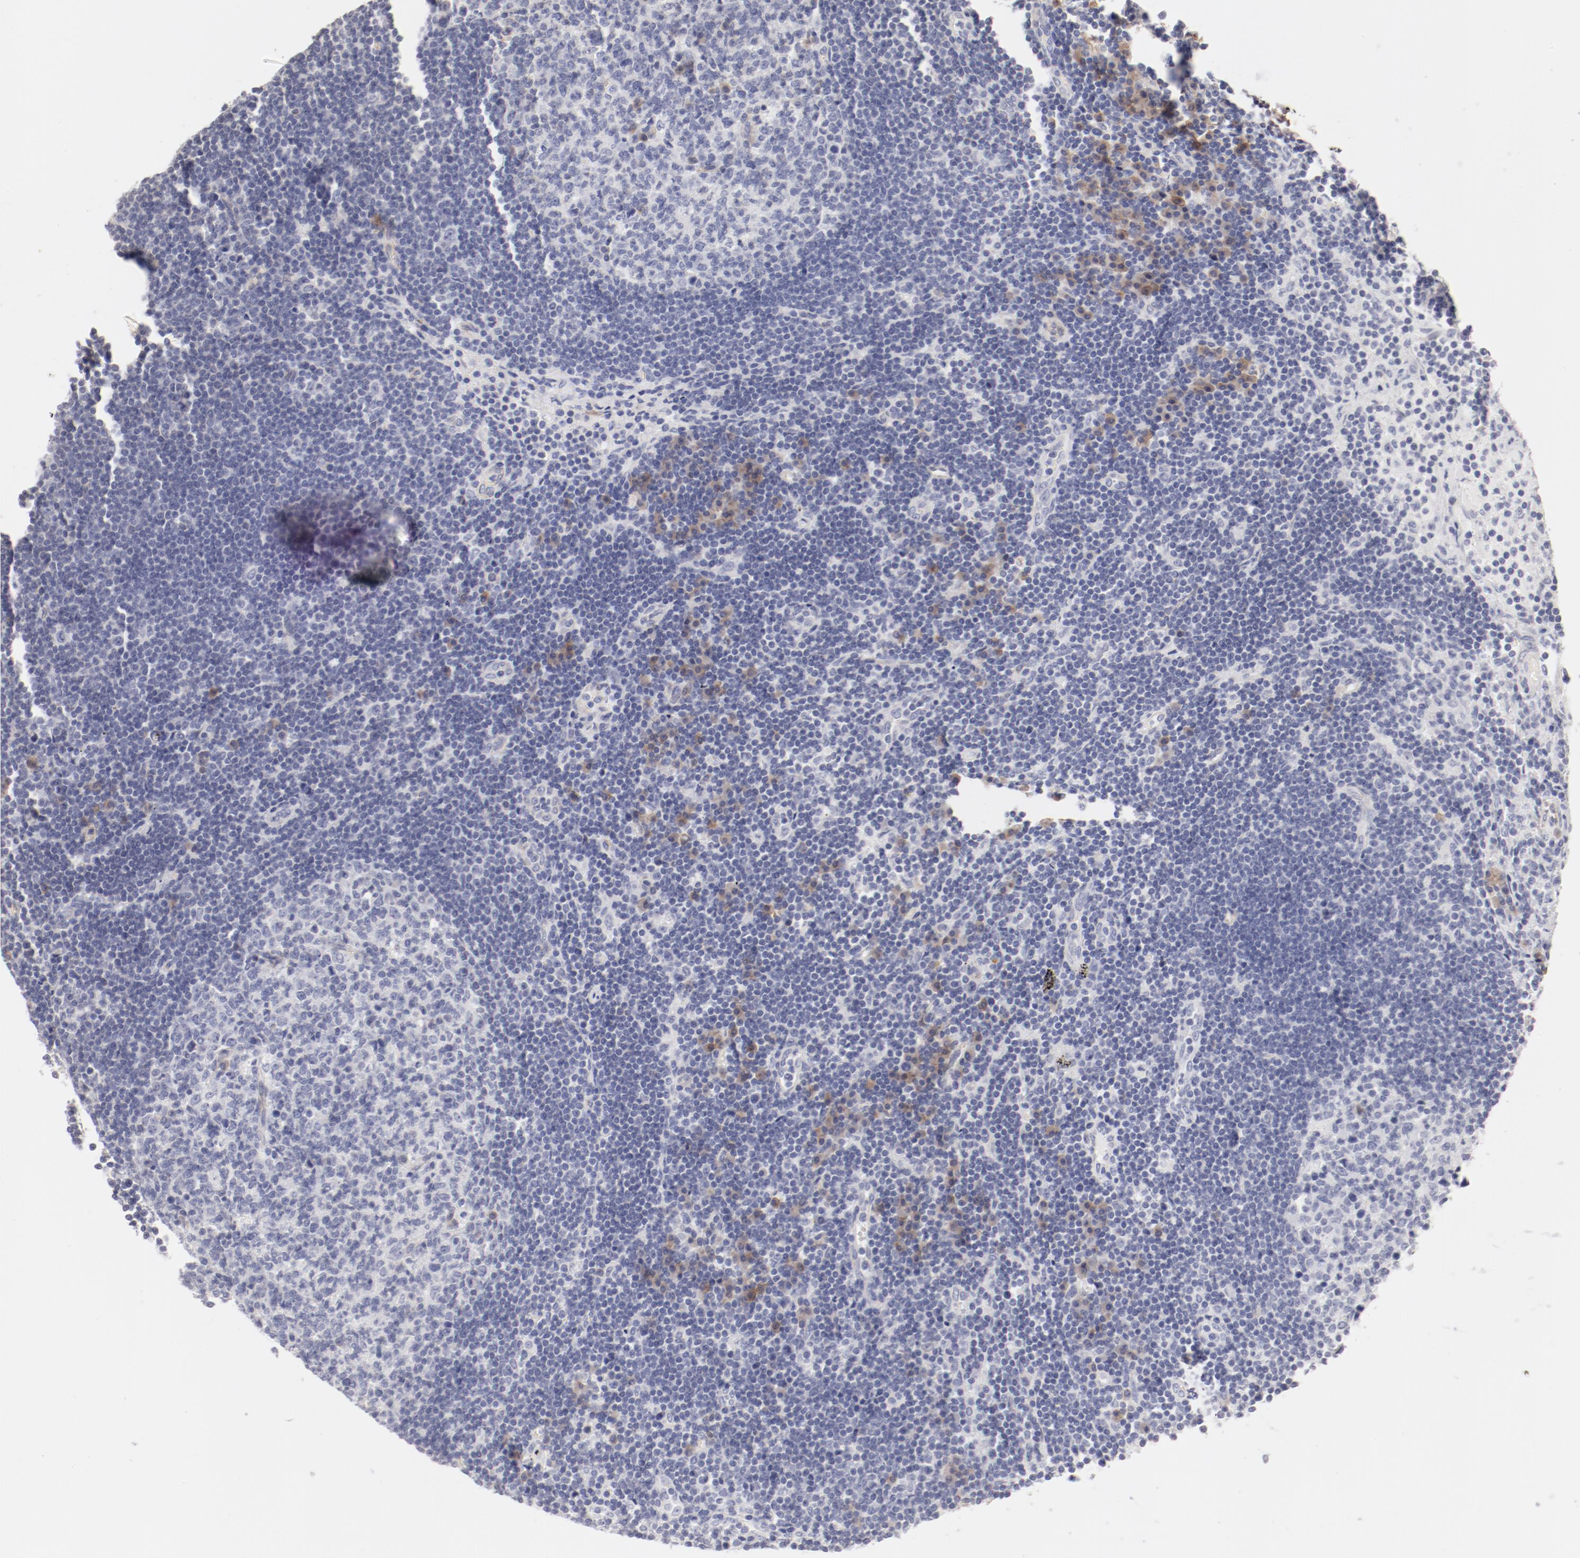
{"staining": {"intensity": "negative", "quantity": "none", "location": "none"}, "tissue": "lymph node", "cell_type": "Germinal center cells", "image_type": "normal", "snomed": [{"axis": "morphology", "description": "Normal tissue, NOS"}, {"axis": "morphology", "description": "Squamous cell carcinoma, metastatic, NOS"}, {"axis": "topography", "description": "Lymph node"}], "caption": "Immunohistochemical staining of unremarkable human lymph node displays no significant expression in germinal center cells.", "gene": "LAX1", "patient": {"sex": "female", "age": 53}}